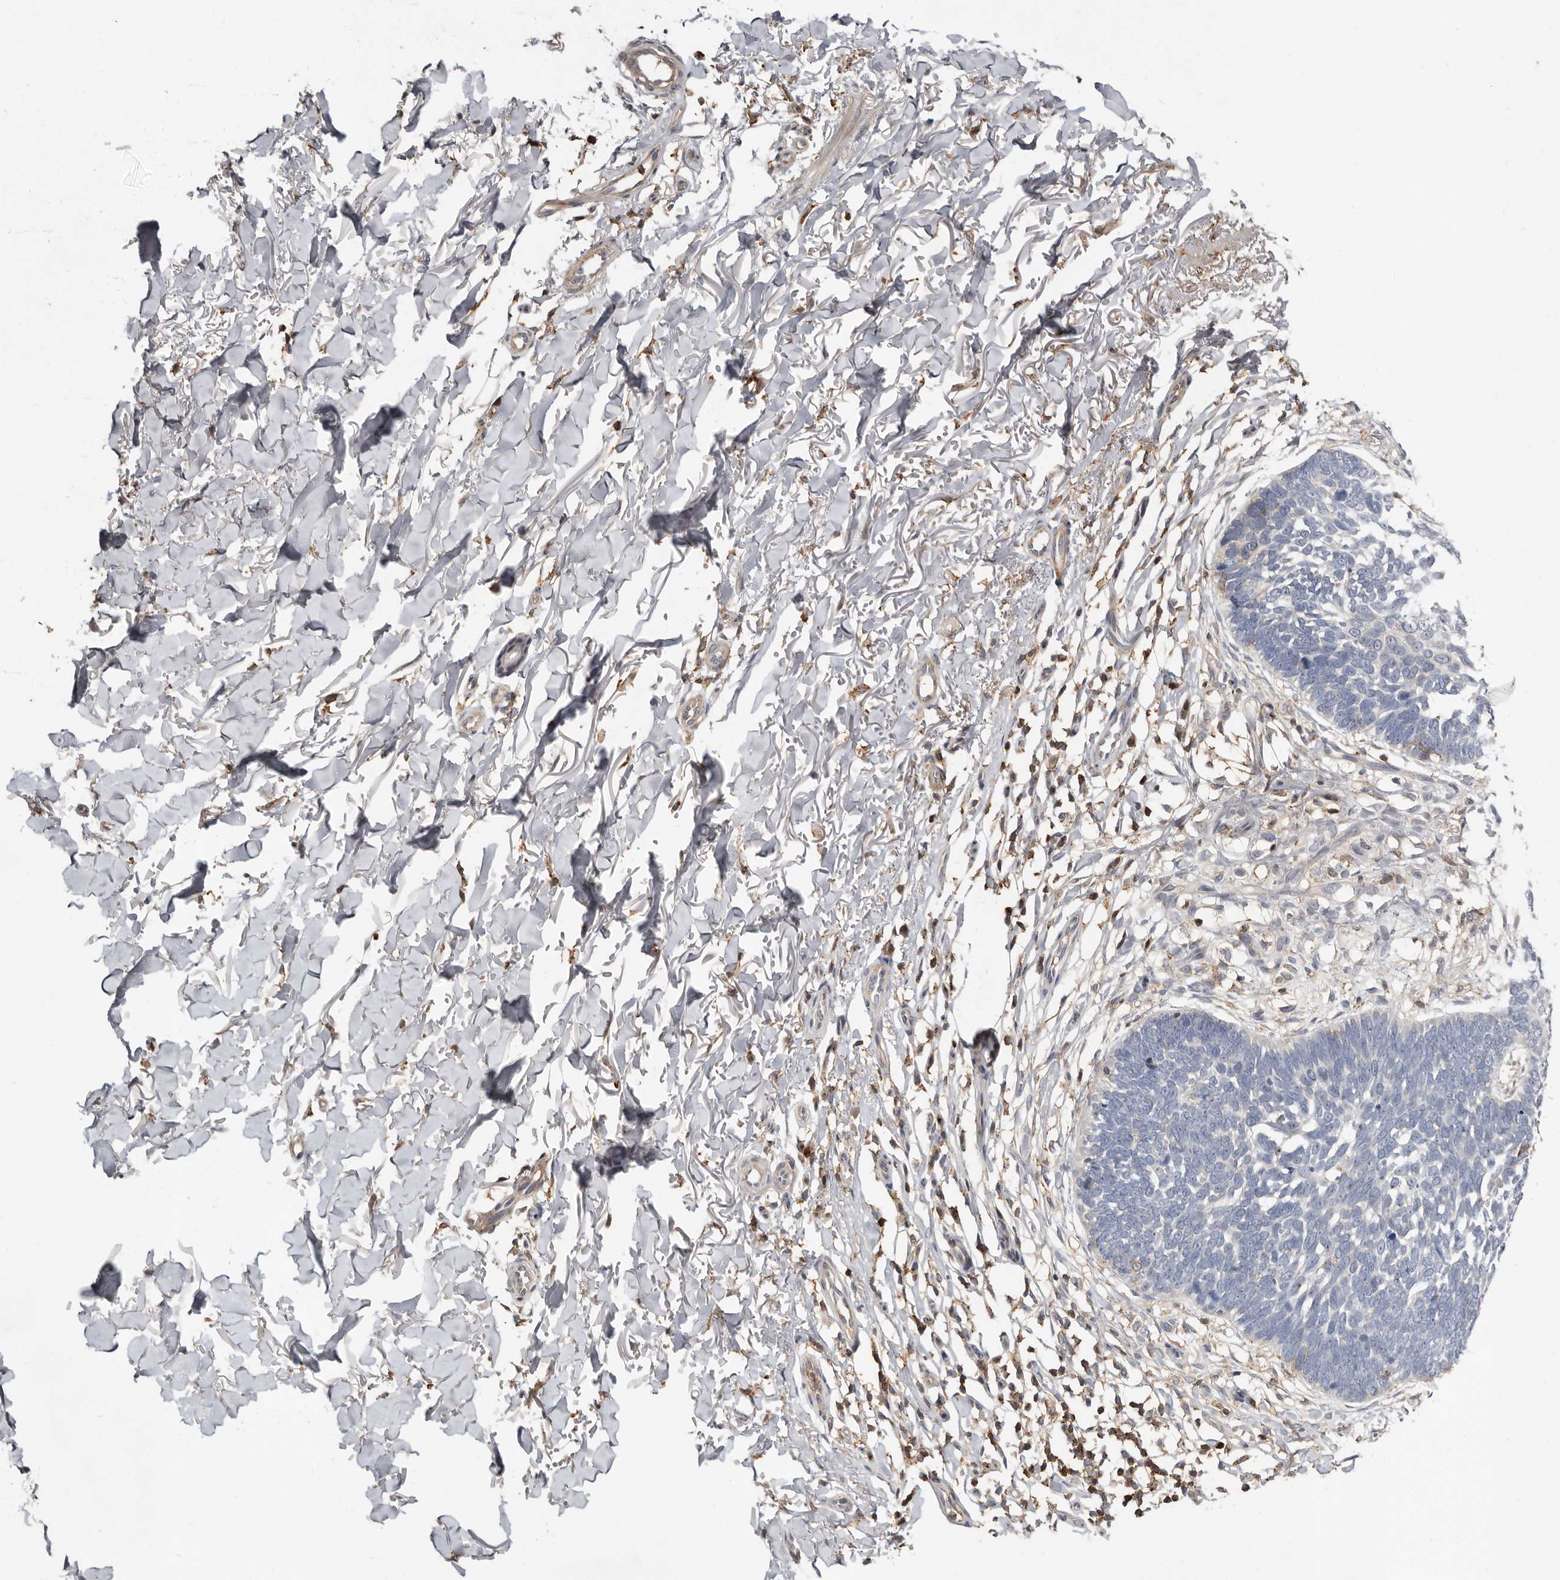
{"staining": {"intensity": "negative", "quantity": "none", "location": "none"}, "tissue": "skin cancer", "cell_type": "Tumor cells", "image_type": "cancer", "snomed": [{"axis": "morphology", "description": "Normal tissue, NOS"}, {"axis": "morphology", "description": "Basal cell carcinoma"}, {"axis": "topography", "description": "Skin"}], "caption": "A high-resolution photomicrograph shows immunohistochemistry (IHC) staining of basal cell carcinoma (skin), which exhibits no significant positivity in tumor cells.", "gene": "KIF26B", "patient": {"sex": "male", "age": 77}}